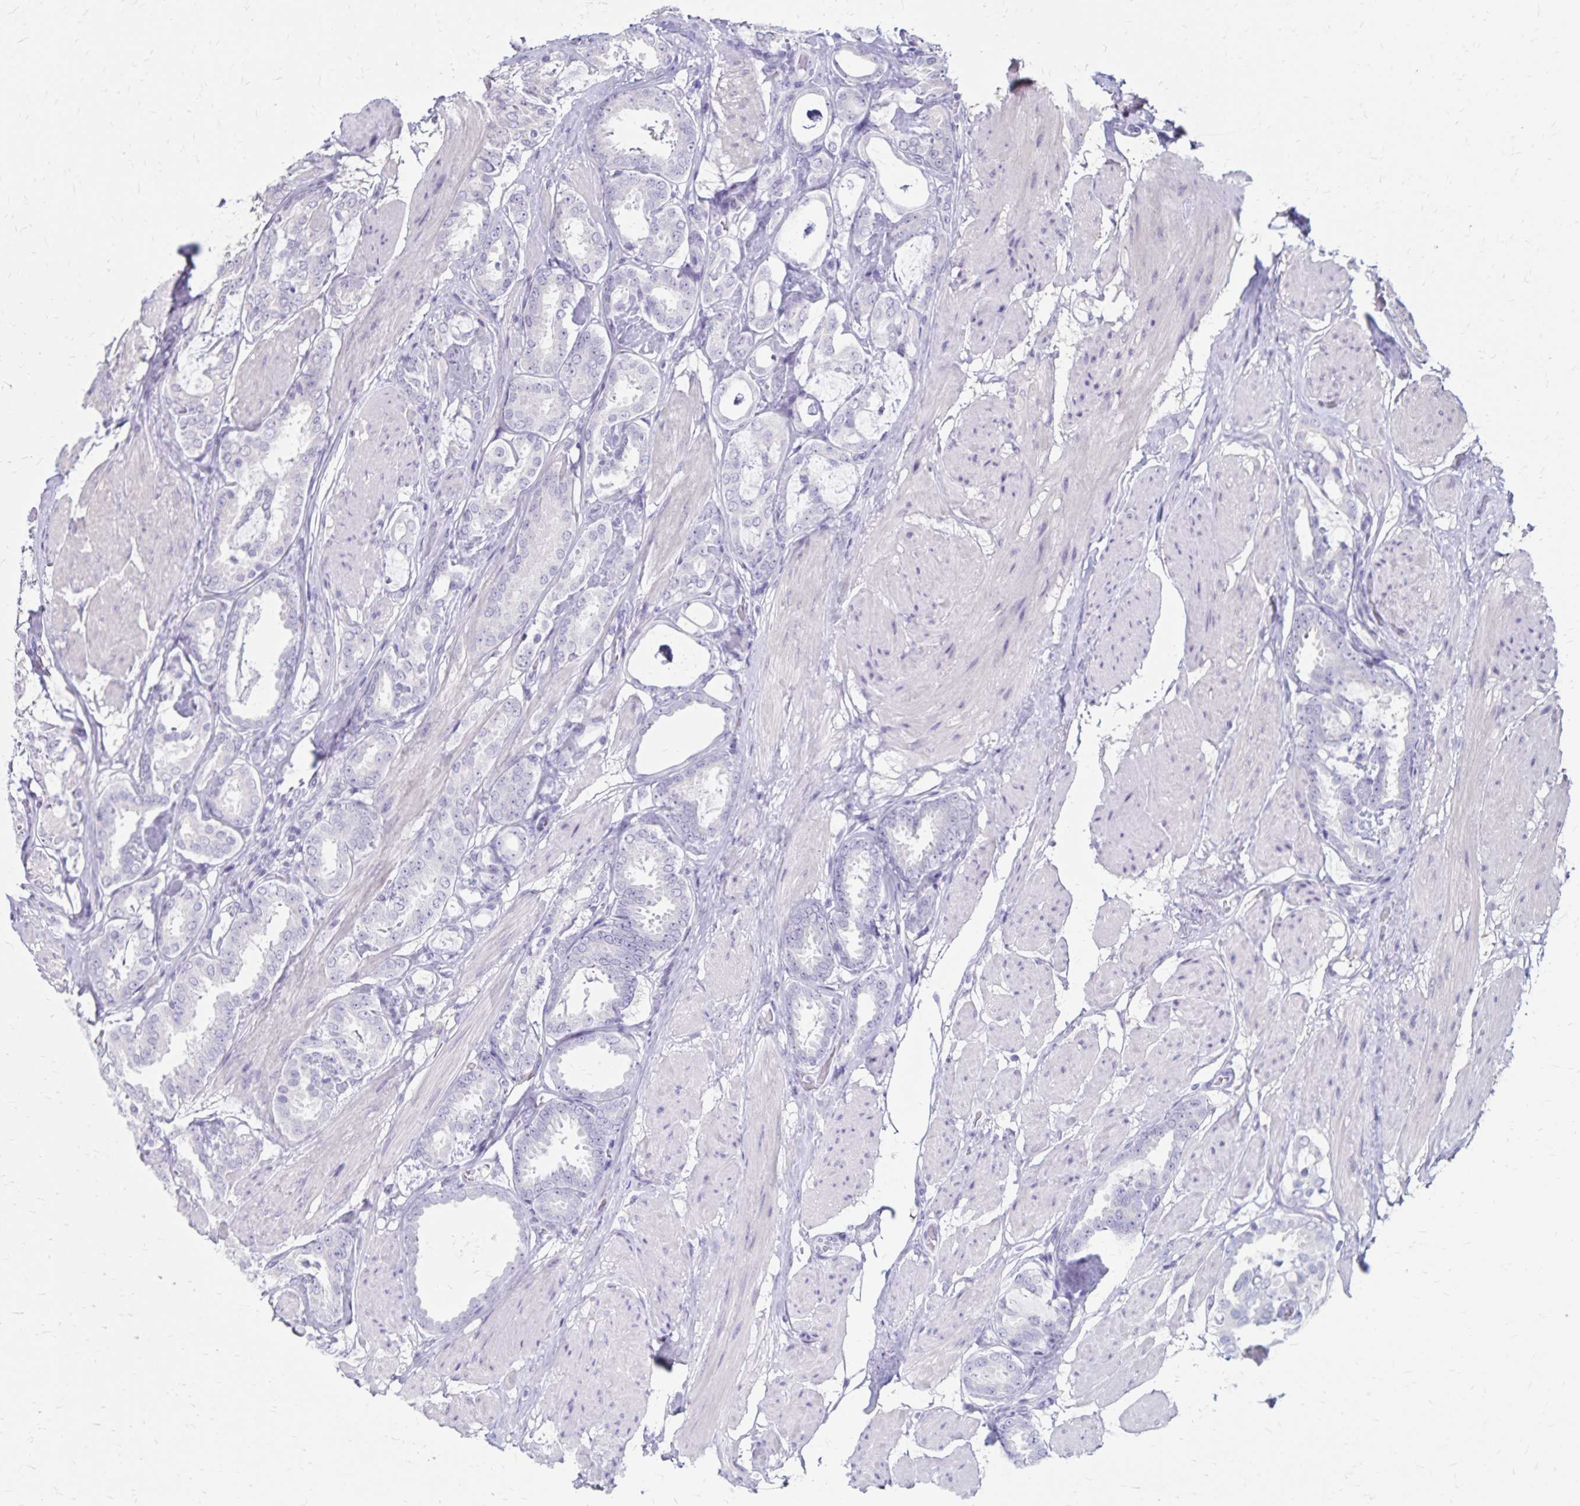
{"staining": {"intensity": "negative", "quantity": "none", "location": "none"}, "tissue": "prostate cancer", "cell_type": "Tumor cells", "image_type": "cancer", "snomed": [{"axis": "morphology", "description": "Adenocarcinoma, High grade"}, {"axis": "topography", "description": "Prostate"}], "caption": "This is an immunohistochemistry photomicrograph of prostate high-grade adenocarcinoma. There is no expression in tumor cells.", "gene": "SH3GL3", "patient": {"sex": "male", "age": 63}}